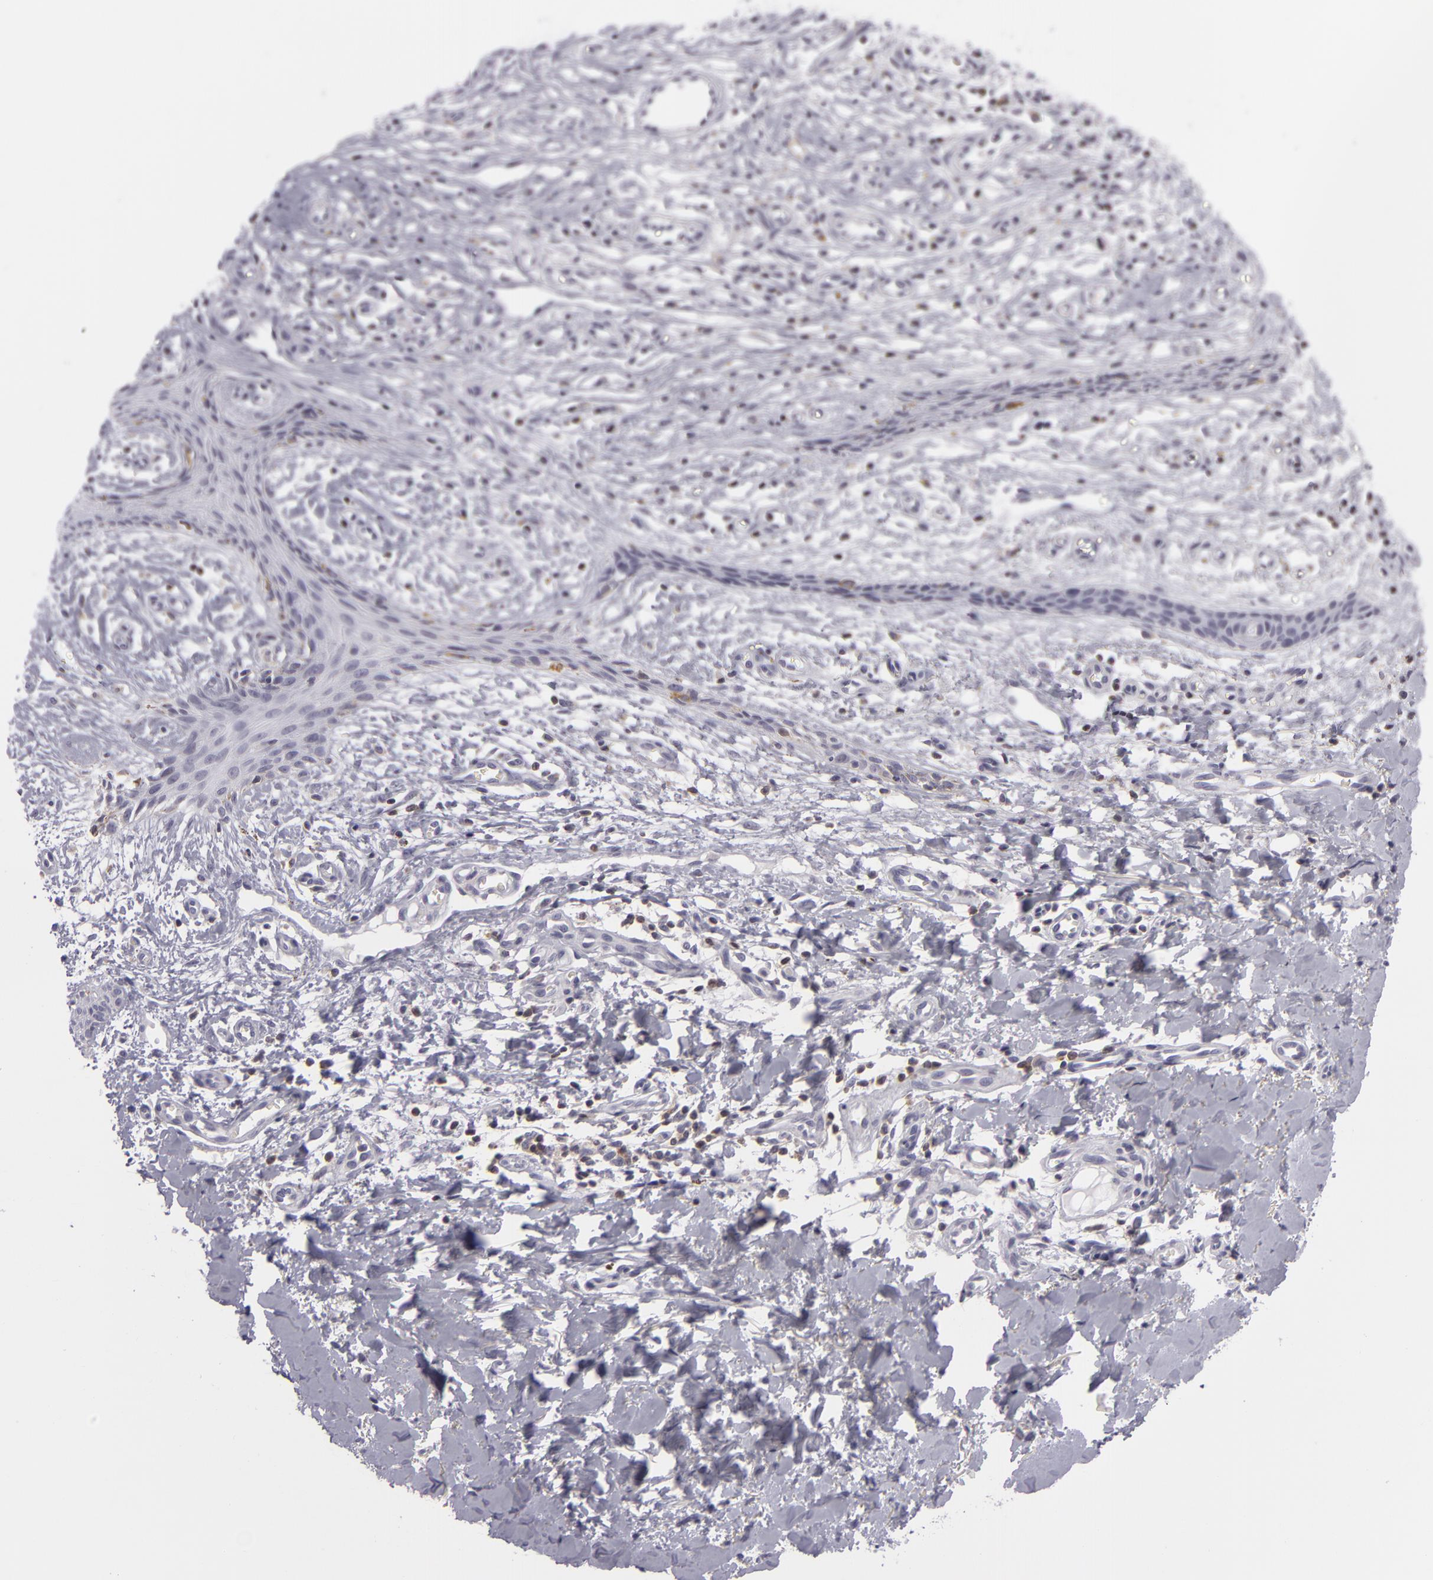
{"staining": {"intensity": "negative", "quantity": "none", "location": "none"}, "tissue": "skin cancer", "cell_type": "Tumor cells", "image_type": "cancer", "snomed": [{"axis": "morphology", "description": "Basal cell carcinoma"}, {"axis": "topography", "description": "Skin"}], "caption": "Skin cancer was stained to show a protein in brown. There is no significant staining in tumor cells.", "gene": "KCNAB2", "patient": {"sex": "male", "age": 75}}